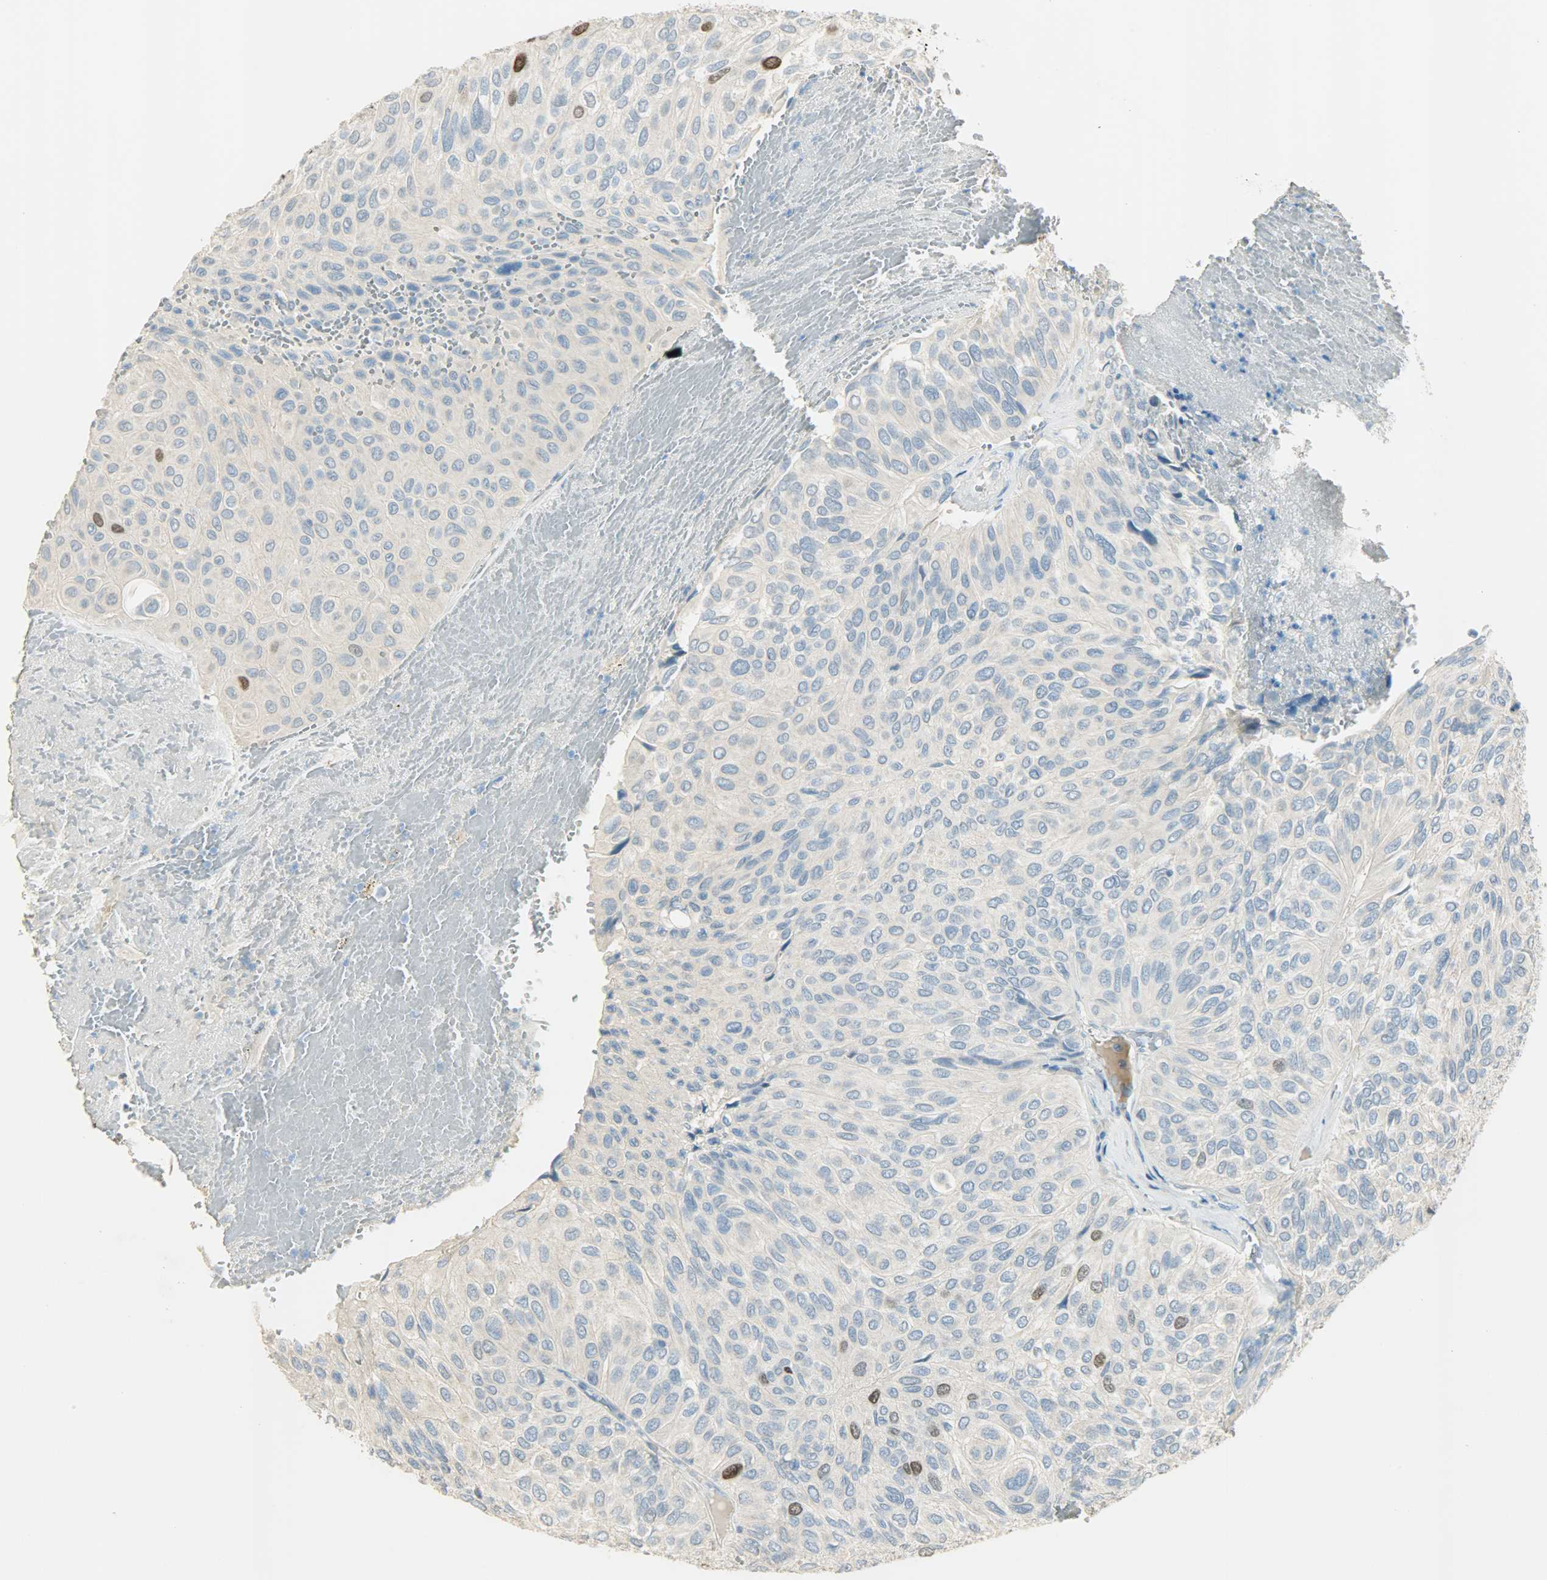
{"staining": {"intensity": "strong", "quantity": "<25%", "location": "cytoplasmic/membranous,nuclear"}, "tissue": "urothelial cancer", "cell_type": "Tumor cells", "image_type": "cancer", "snomed": [{"axis": "morphology", "description": "Urothelial carcinoma, High grade"}, {"axis": "topography", "description": "Urinary bladder"}], "caption": "A brown stain labels strong cytoplasmic/membranous and nuclear staining of a protein in urothelial cancer tumor cells.", "gene": "TPX2", "patient": {"sex": "male", "age": 66}}